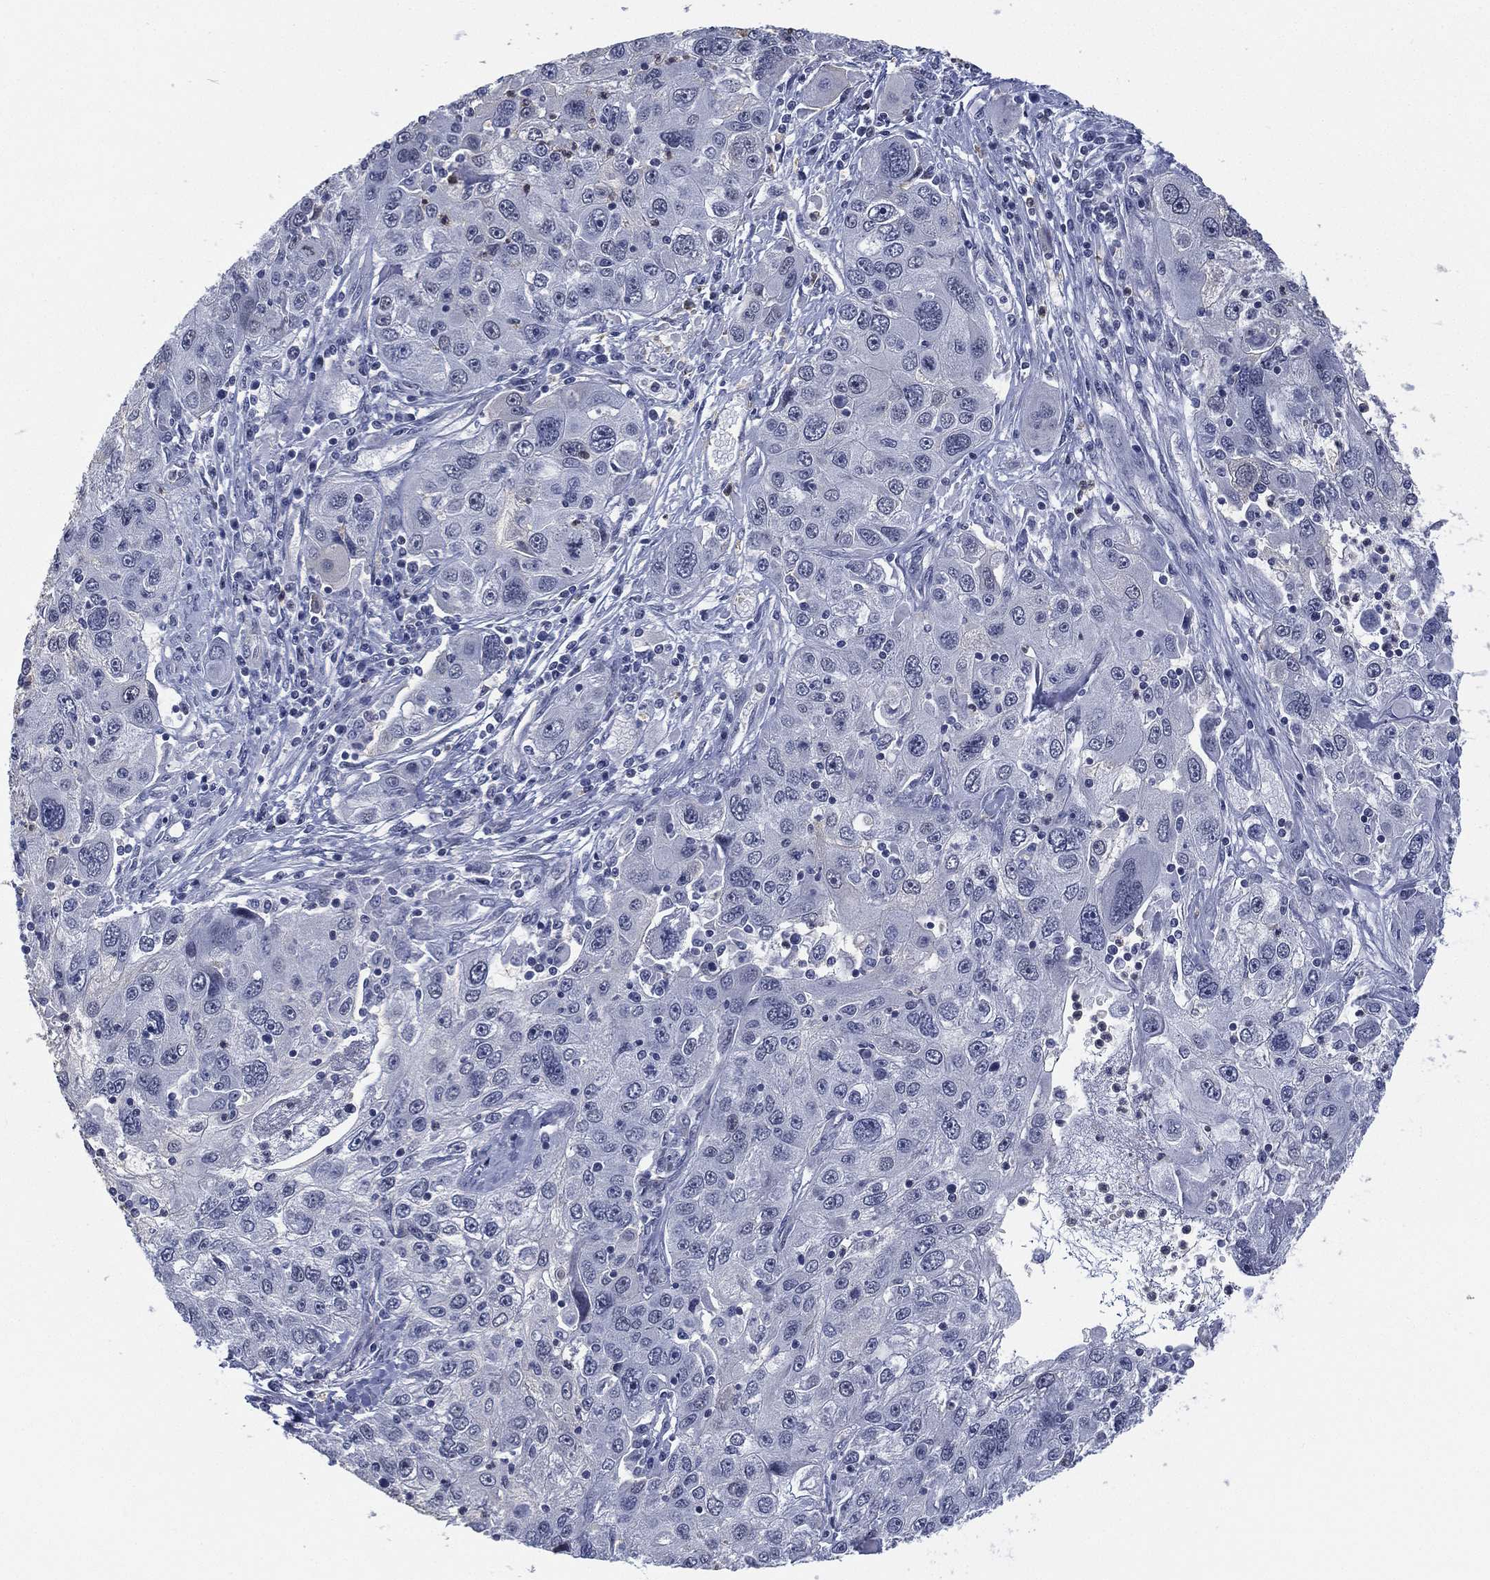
{"staining": {"intensity": "negative", "quantity": "none", "location": "none"}, "tissue": "stomach cancer", "cell_type": "Tumor cells", "image_type": "cancer", "snomed": [{"axis": "morphology", "description": "Adenocarcinoma, NOS"}, {"axis": "topography", "description": "Stomach"}], "caption": "Tumor cells are negative for brown protein staining in stomach cancer.", "gene": "ZNF711", "patient": {"sex": "male", "age": 56}}